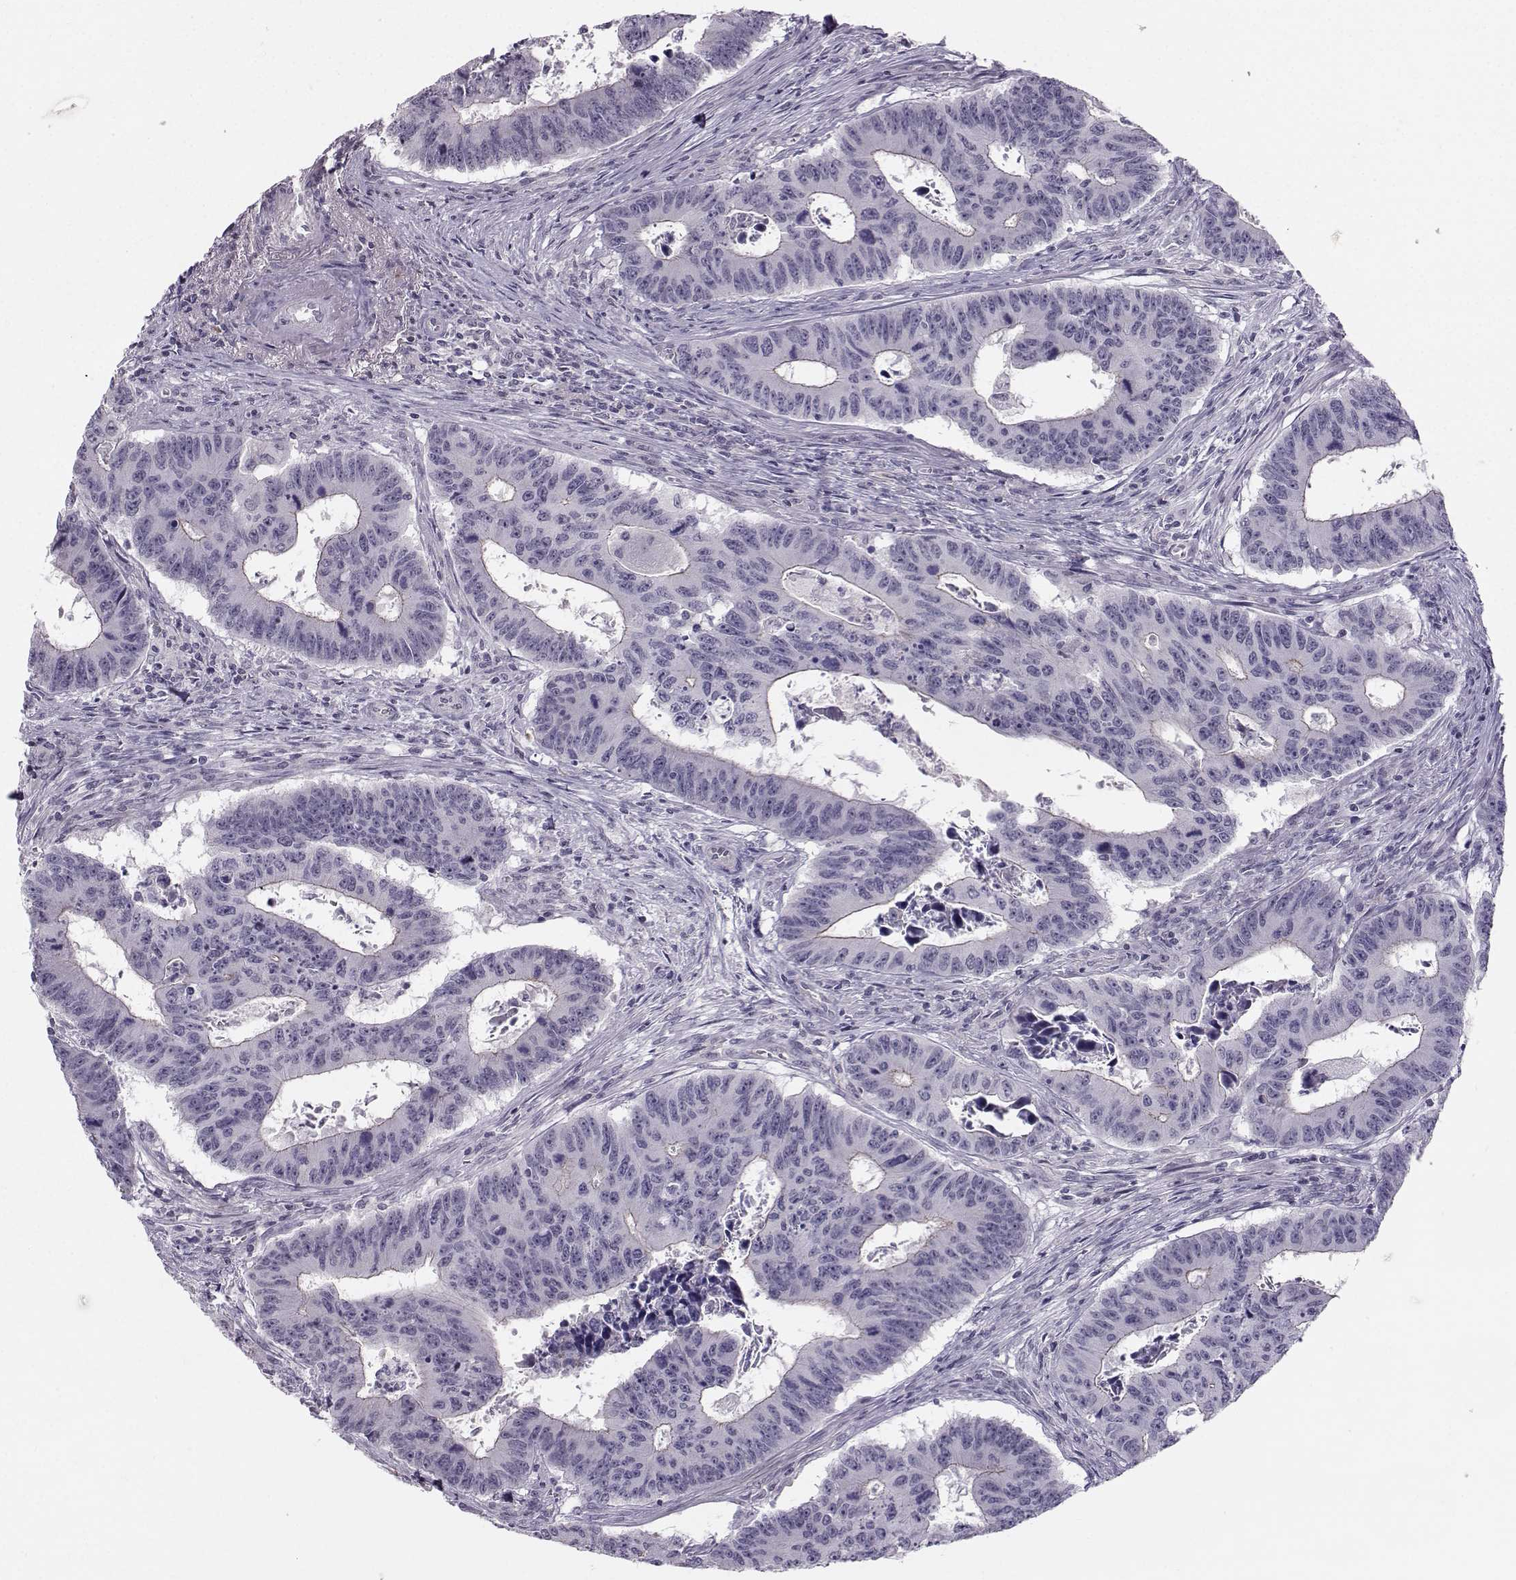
{"staining": {"intensity": "negative", "quantity": "none", "location": "none"}, "tissue": "colorectal cancer", "cell_type": "Tumor cells", "image_type": "cancer", "snomed": [{"axis": "morphology", "description": "Adenocarcinoma, NOS"}, {"axis": "topography", "description": "Appendix"}, {"axis": "topography", "description": "Colon"}, {"axis": "topography", "description": "Cecum"}, {"axis": "topography", "description": "Colon asc"}], "caption": "The micrograph demonstrates no staining of tumor cells in colorectal cancer (adenocarcinoma).", "gene": "MAST1", "patient": {"sex": "female", "age": 85}}